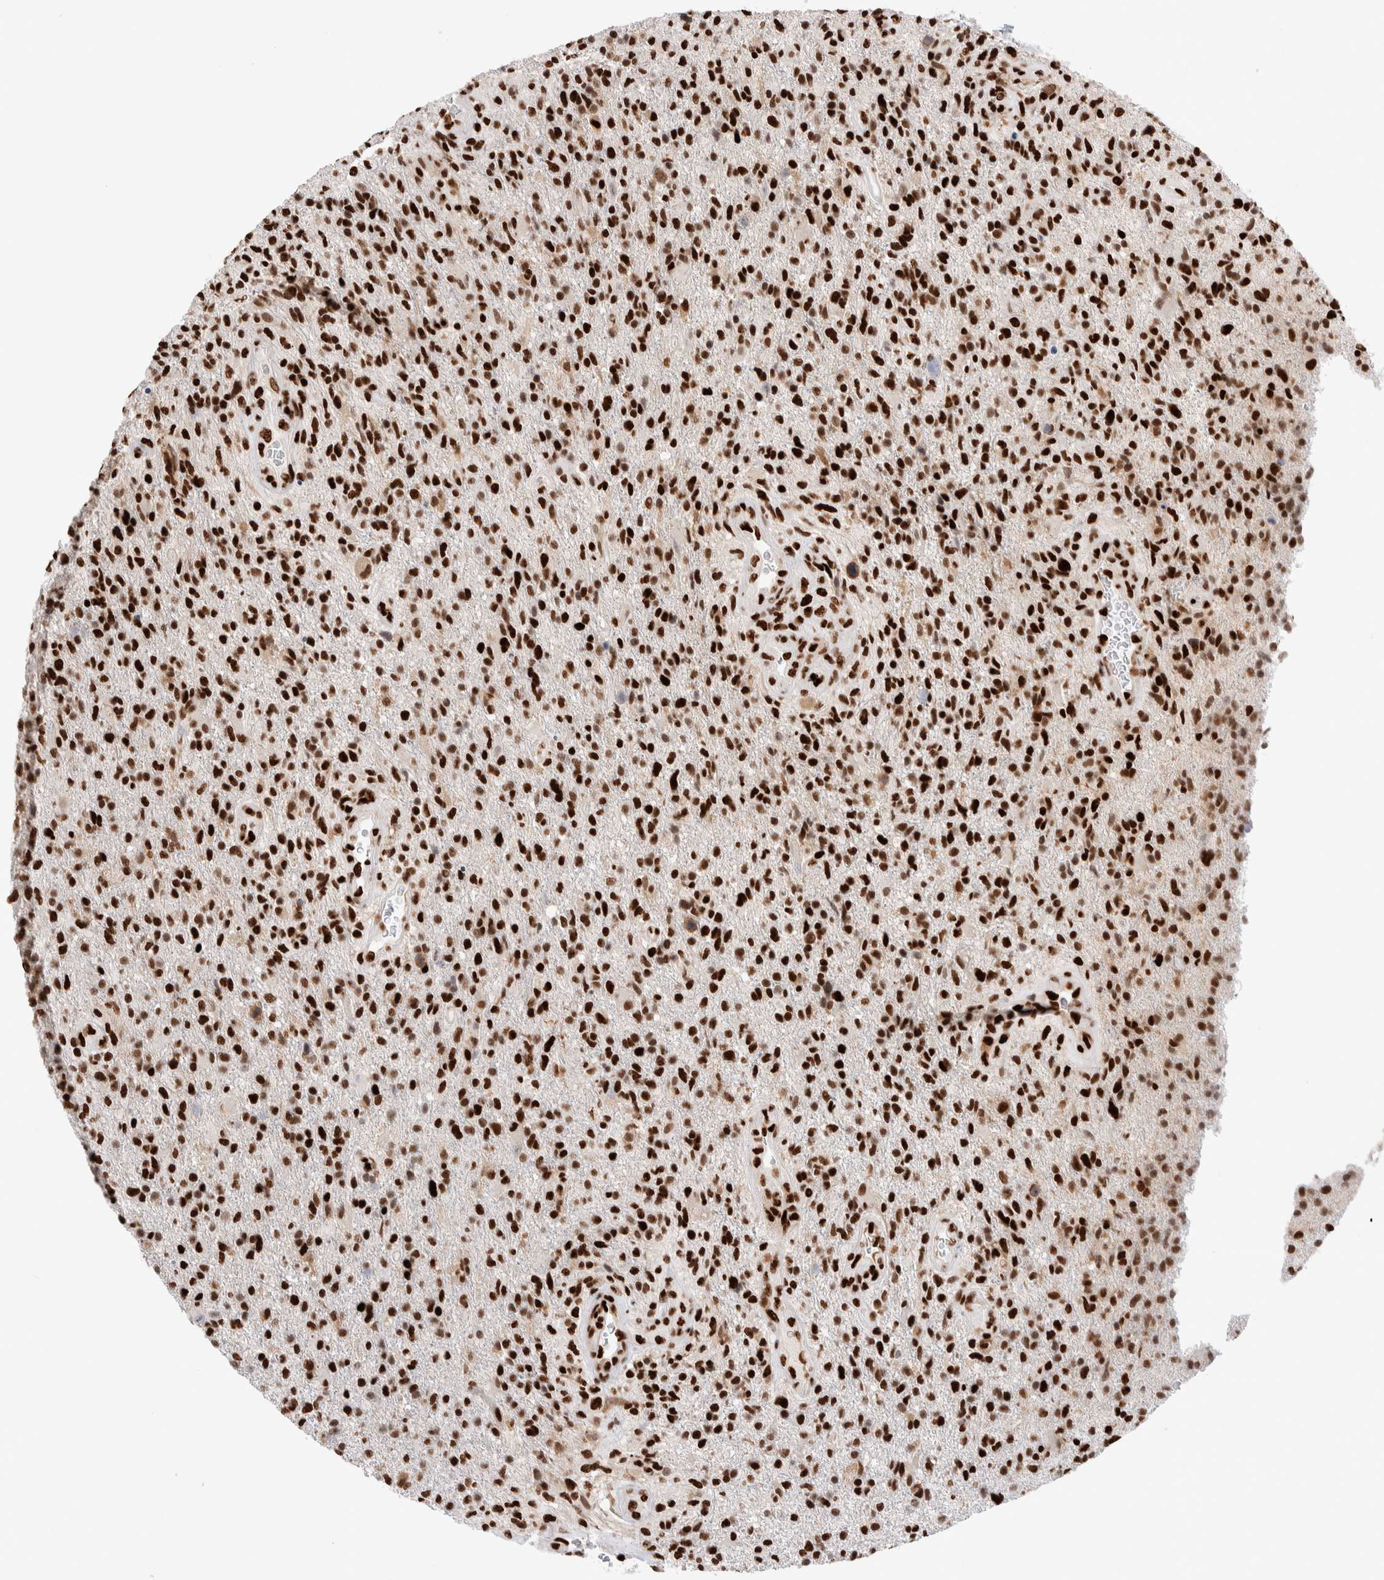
{"staining": {"intensity": "strong", "quantity": ">75%", "location": "nuclear"}, "tissue": "glioma", "cell_type": "Tumor cells", "image_type": "cancer", "snomed": [{"axis": "morphology", "description": "Glioma, malignant, High grade"}, {"axis": "topography", "description": "Brain"}], "caption": "Protein expression analysis of glioma exhibits strong nuclear expression in about >75% of tumor cells.", "gene": "RNASEK-C17orf49", "patient": {"sex": "male", "age": 72}}